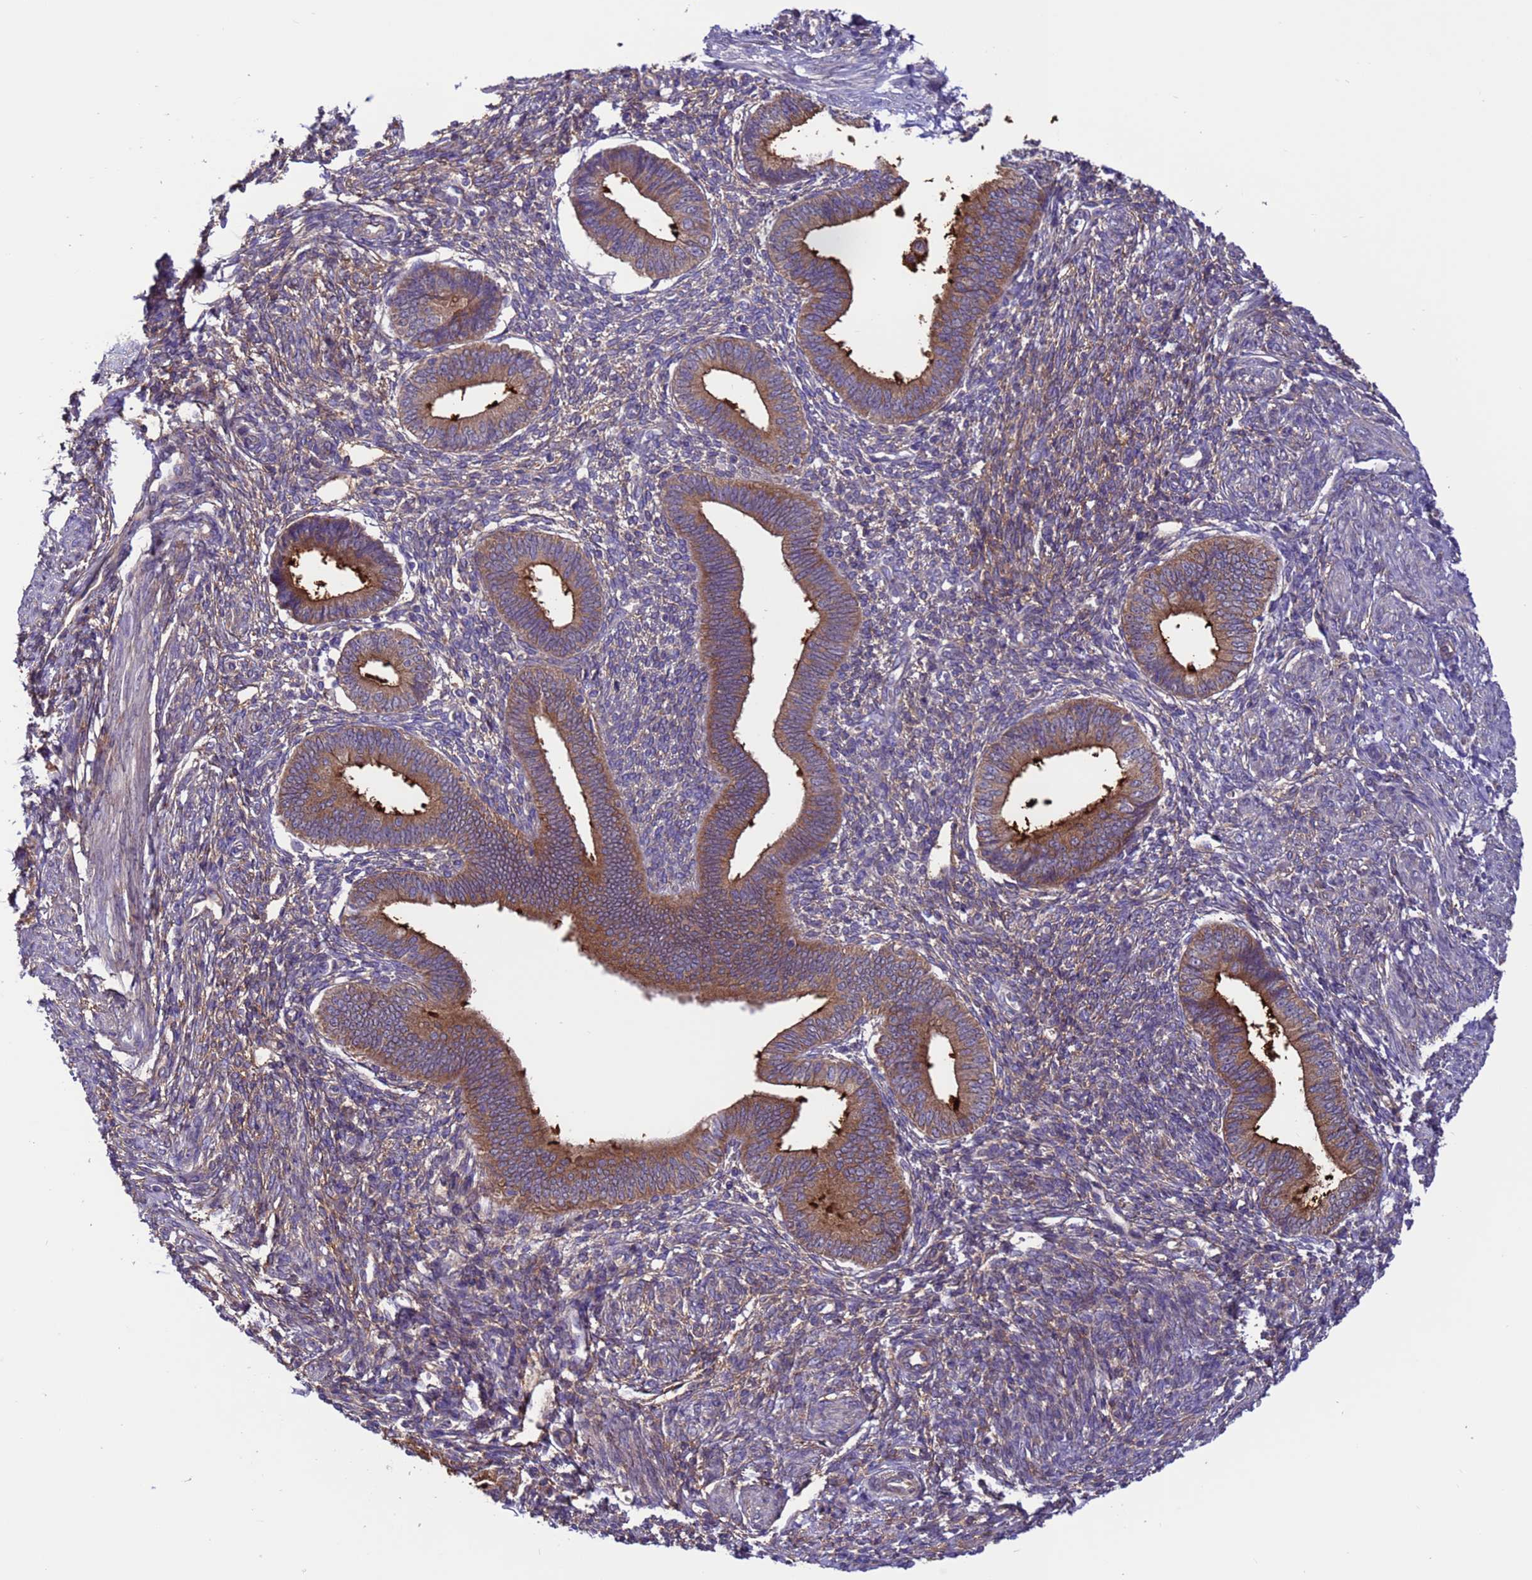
{"staining": {"intensity": "weak", "quantity": "<25%", "location": "cytoplasmic/membranous"}, "tissue": "endometrium", "cell_type": "Cells in endometrial stroma", "image_type": "normal", "snomed": [{"axis": "morphology", "description": "Normal tissue, NOS"}, {"axis": "topography", "description": "Endometrium"}], "caption": "Protein analysis of normal endometrium displays no significant positivity in cells in endometrial stroma. Nuclei are stained in blue.", "gene": "ARHGAP12", "patient": {"sex": "female", "age": 46}}